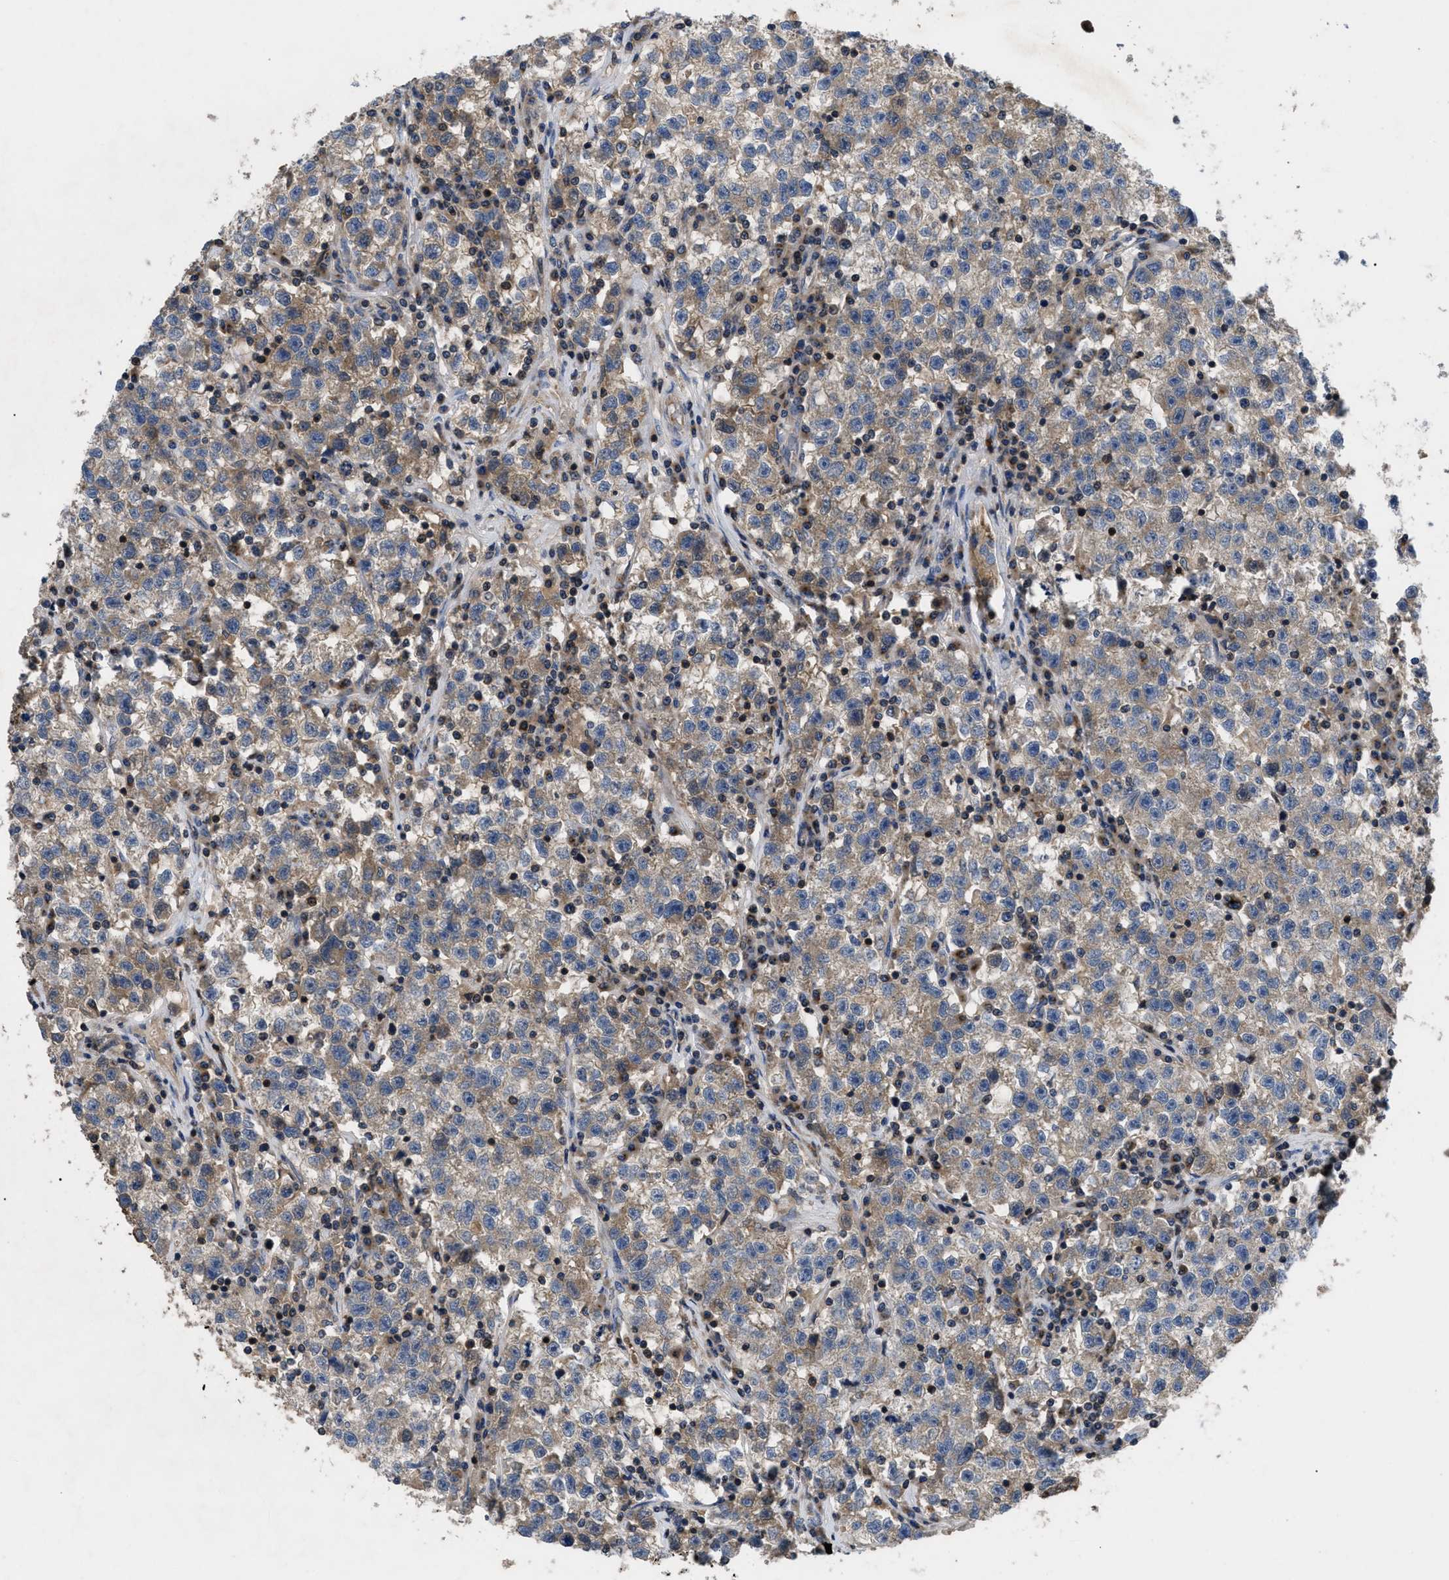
{"staining": {"intensity": "moderate", "quantity": ">75%", "location": "cytoplasmic/membranous"}, "tissue": "testis cancer", "cell_type": "Tumor cells", "image_type": "cancer", "snomed": [{"axis": "morphology", "description": "Seminoma, NOS"}, {"axis": "topography", "description": "Testis"}], "caption": "Protein positivity by immunohistochemistry demonstrates moderate cytoplasmic/membranous expression in approximately >75% of tumor cells in seminoma (testis).", "gene": "YBEY", "patient": {"sex": "male", "age": 22}}